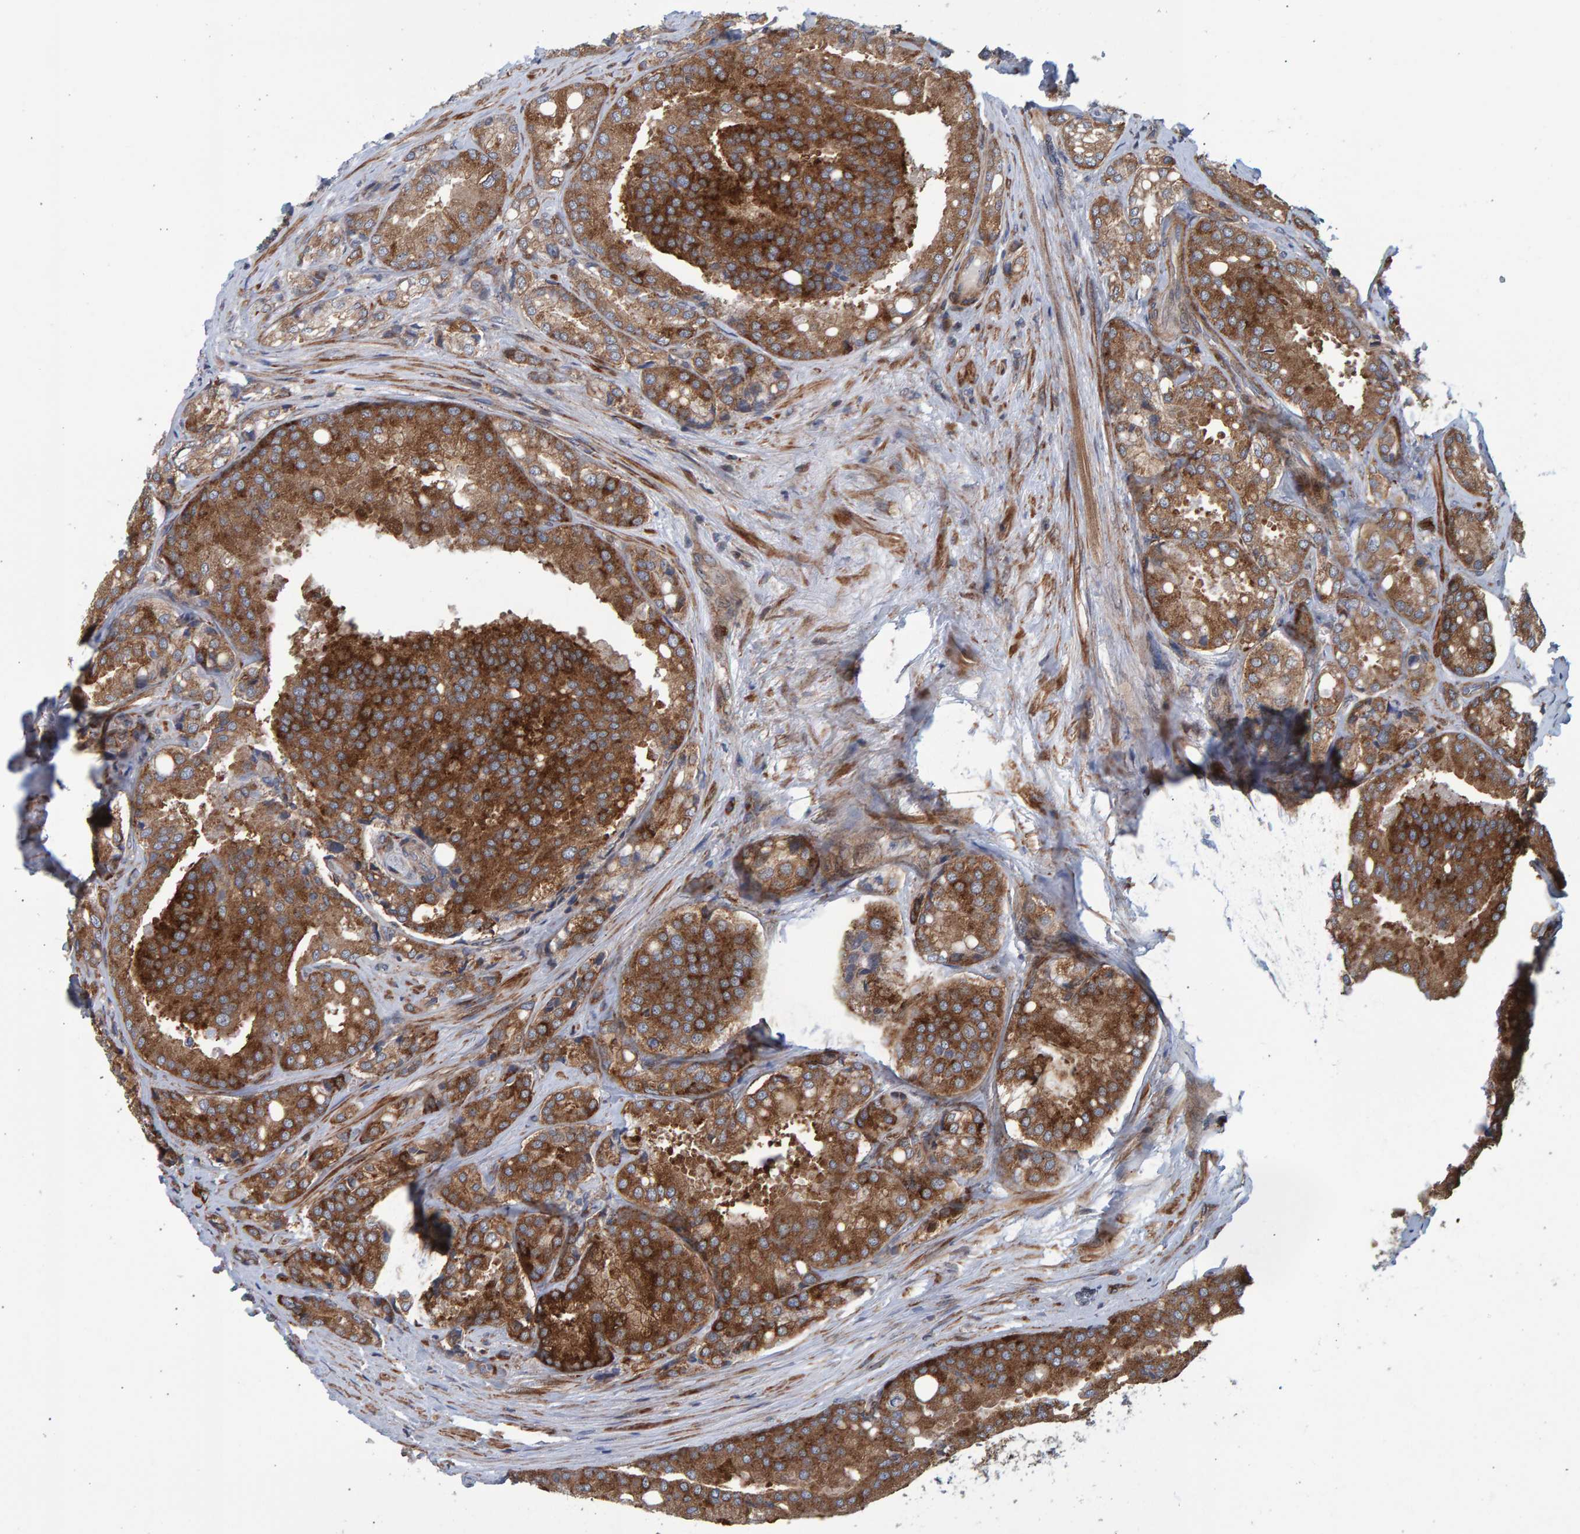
{"staining": {"intensity": "strong", "quantity": ">75%", "location": "cytoplasmic/membranous"}, "tissue": "prostate cancer", "cell_type": "Tumor cells", "image_type": "cancer", "snomed": [{"axis": "morphology", "description": "Adenocarcinoma, High grade"}, {"axis": "topography", "description": "Prostate"}], "caption": "Immunohistochemistry (IHC) (DAB (3,3'-diaminobenzidine)) staining of human prostate cancer (high-grade adenocarcinoma) displays strong cytoplasmic/membranous protein staining in about >75% of tumor cells.", "gene": "LRBA", "patient": {"sex": "male", "age": 50}}